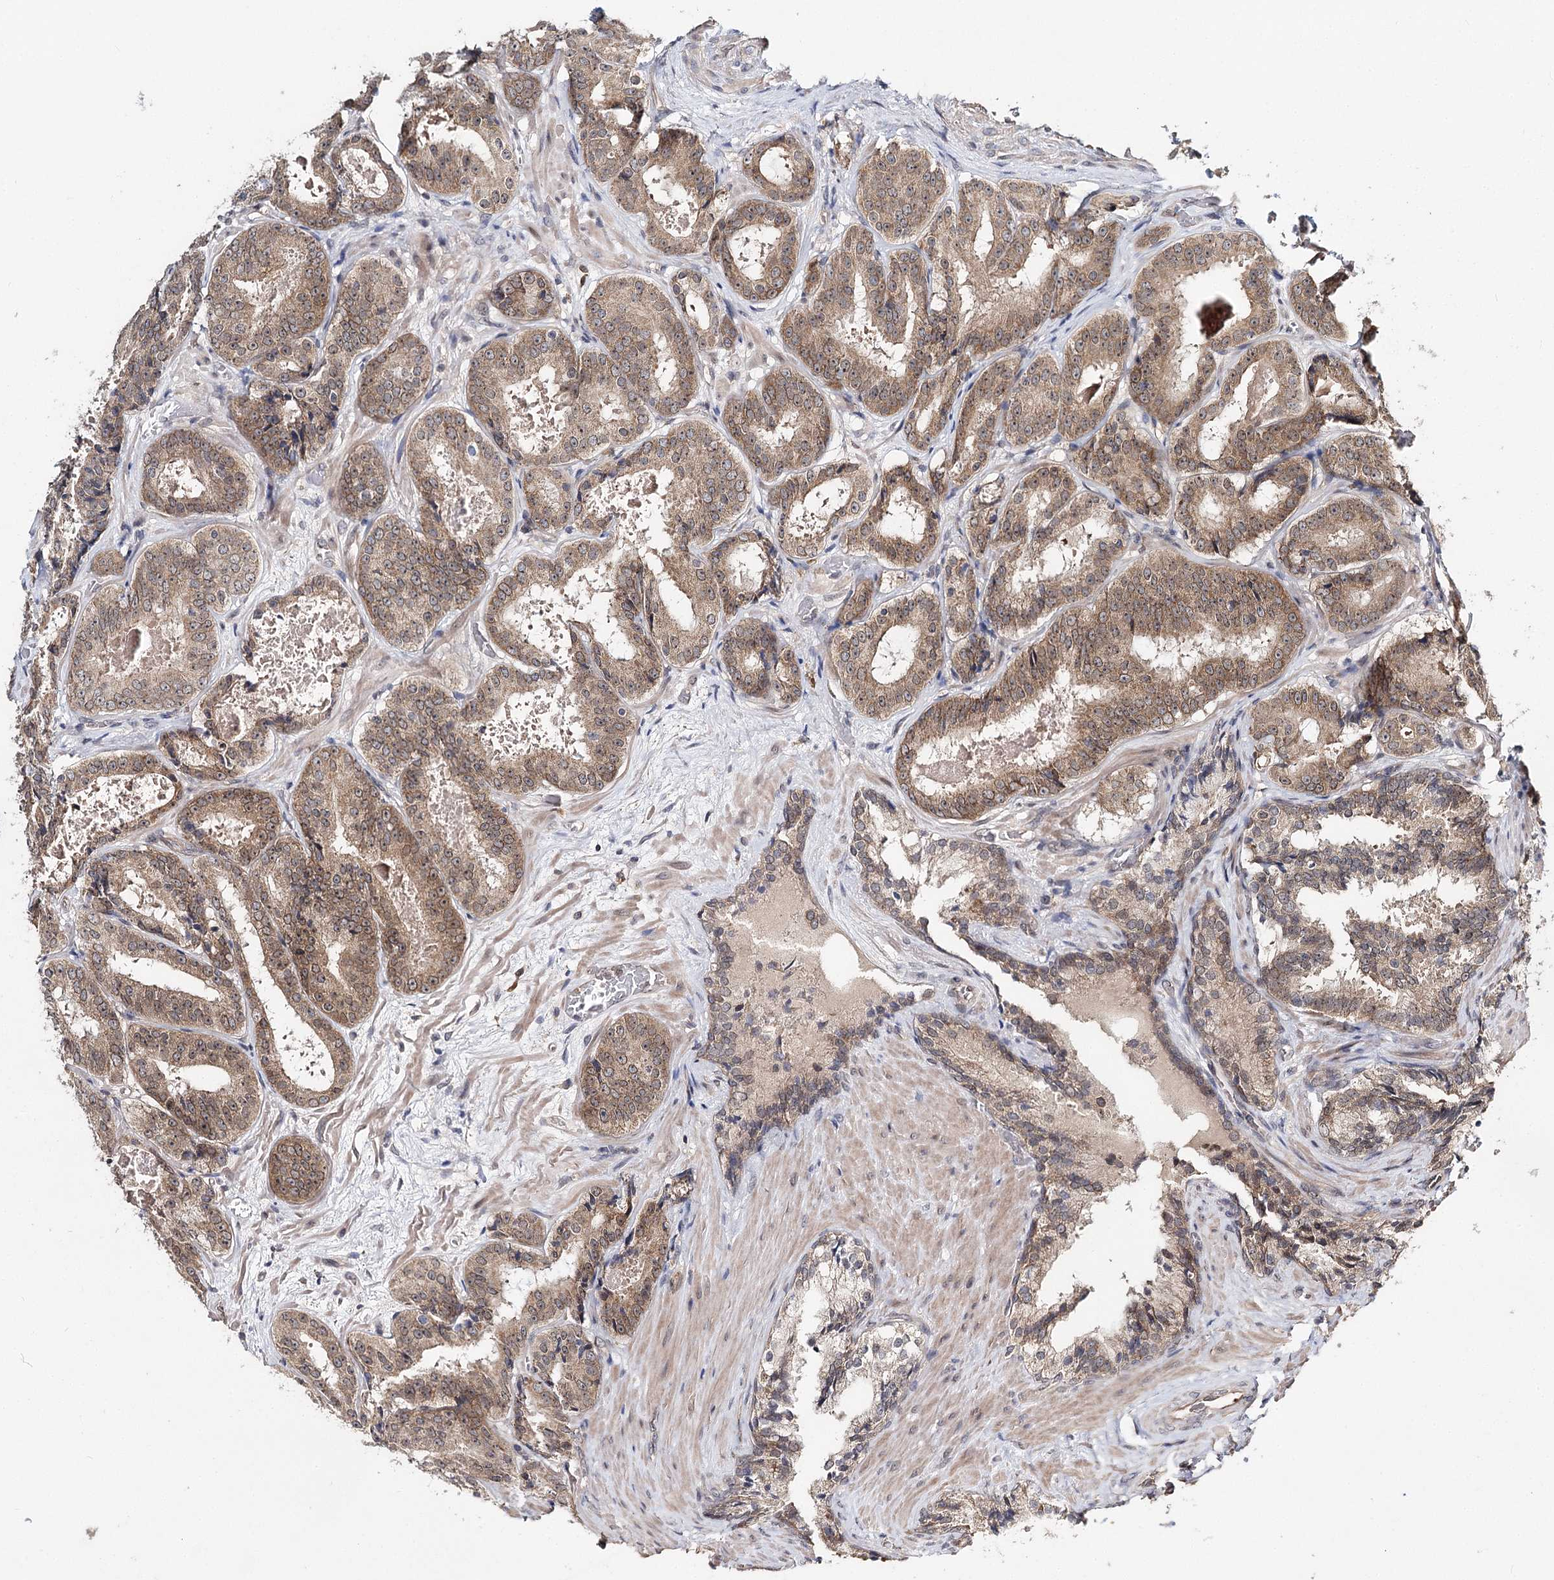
{"staining": {"intensity": "moderate", "quantity": ">75%", "location": "cytoplasmic/membranous"}, "tissue": "prostate cancer", "cell_type": "Tumor cells", "image_type": "cancer", "snomed": [{"axis": "morphology", "description": "Adenocarcinoma, High grade"}, {"axis": "topography", "description": "Prostate"}], "caption": "Prostate high-grade adenocarcinoma tissue shows moderate cytoplasmic/membranous staining in approximately >75% of tumor cells, visualized by immunohistochemistry.", "gene": "NOPCHAP1", "patient": {"sex": "male", "age": 57}}